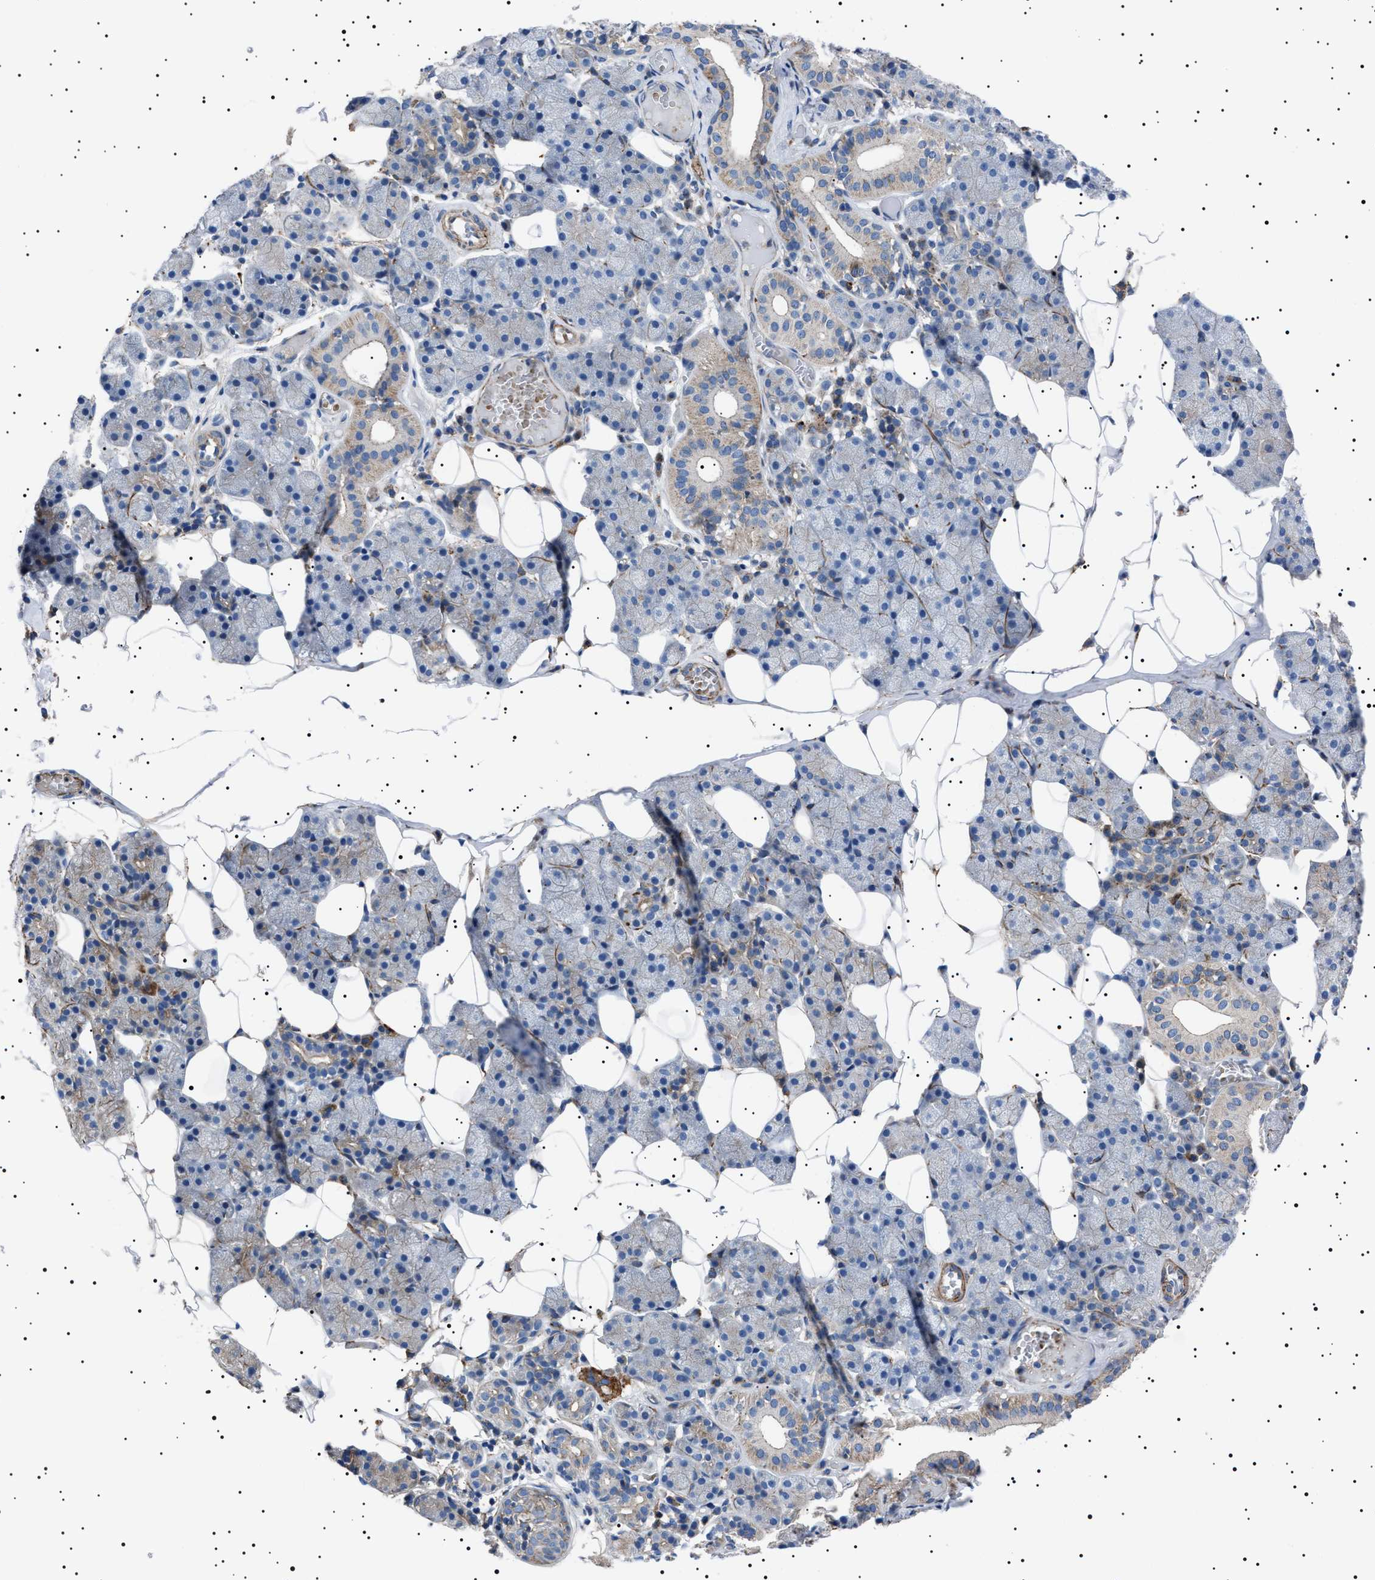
{"staining": {"intensity": "weak", "quantity": "<25%", "location": "cytoplasmic/membranous"}, "tissue": "salivary gland", "cell_type": "Glandular cells", "image_type": "normal", "snomed": [{"axis": "morphology", "description": "Normal tissue, NOS"}, {"axis": "topography", "description": "Salivary gland"}], "caption": "The immunohistochemistry (IHC) histopathology image has no significant expression in glandular cells of salivary gland.", "gene": "NEU1", "patient": {"sex": "female", "age": 33}}